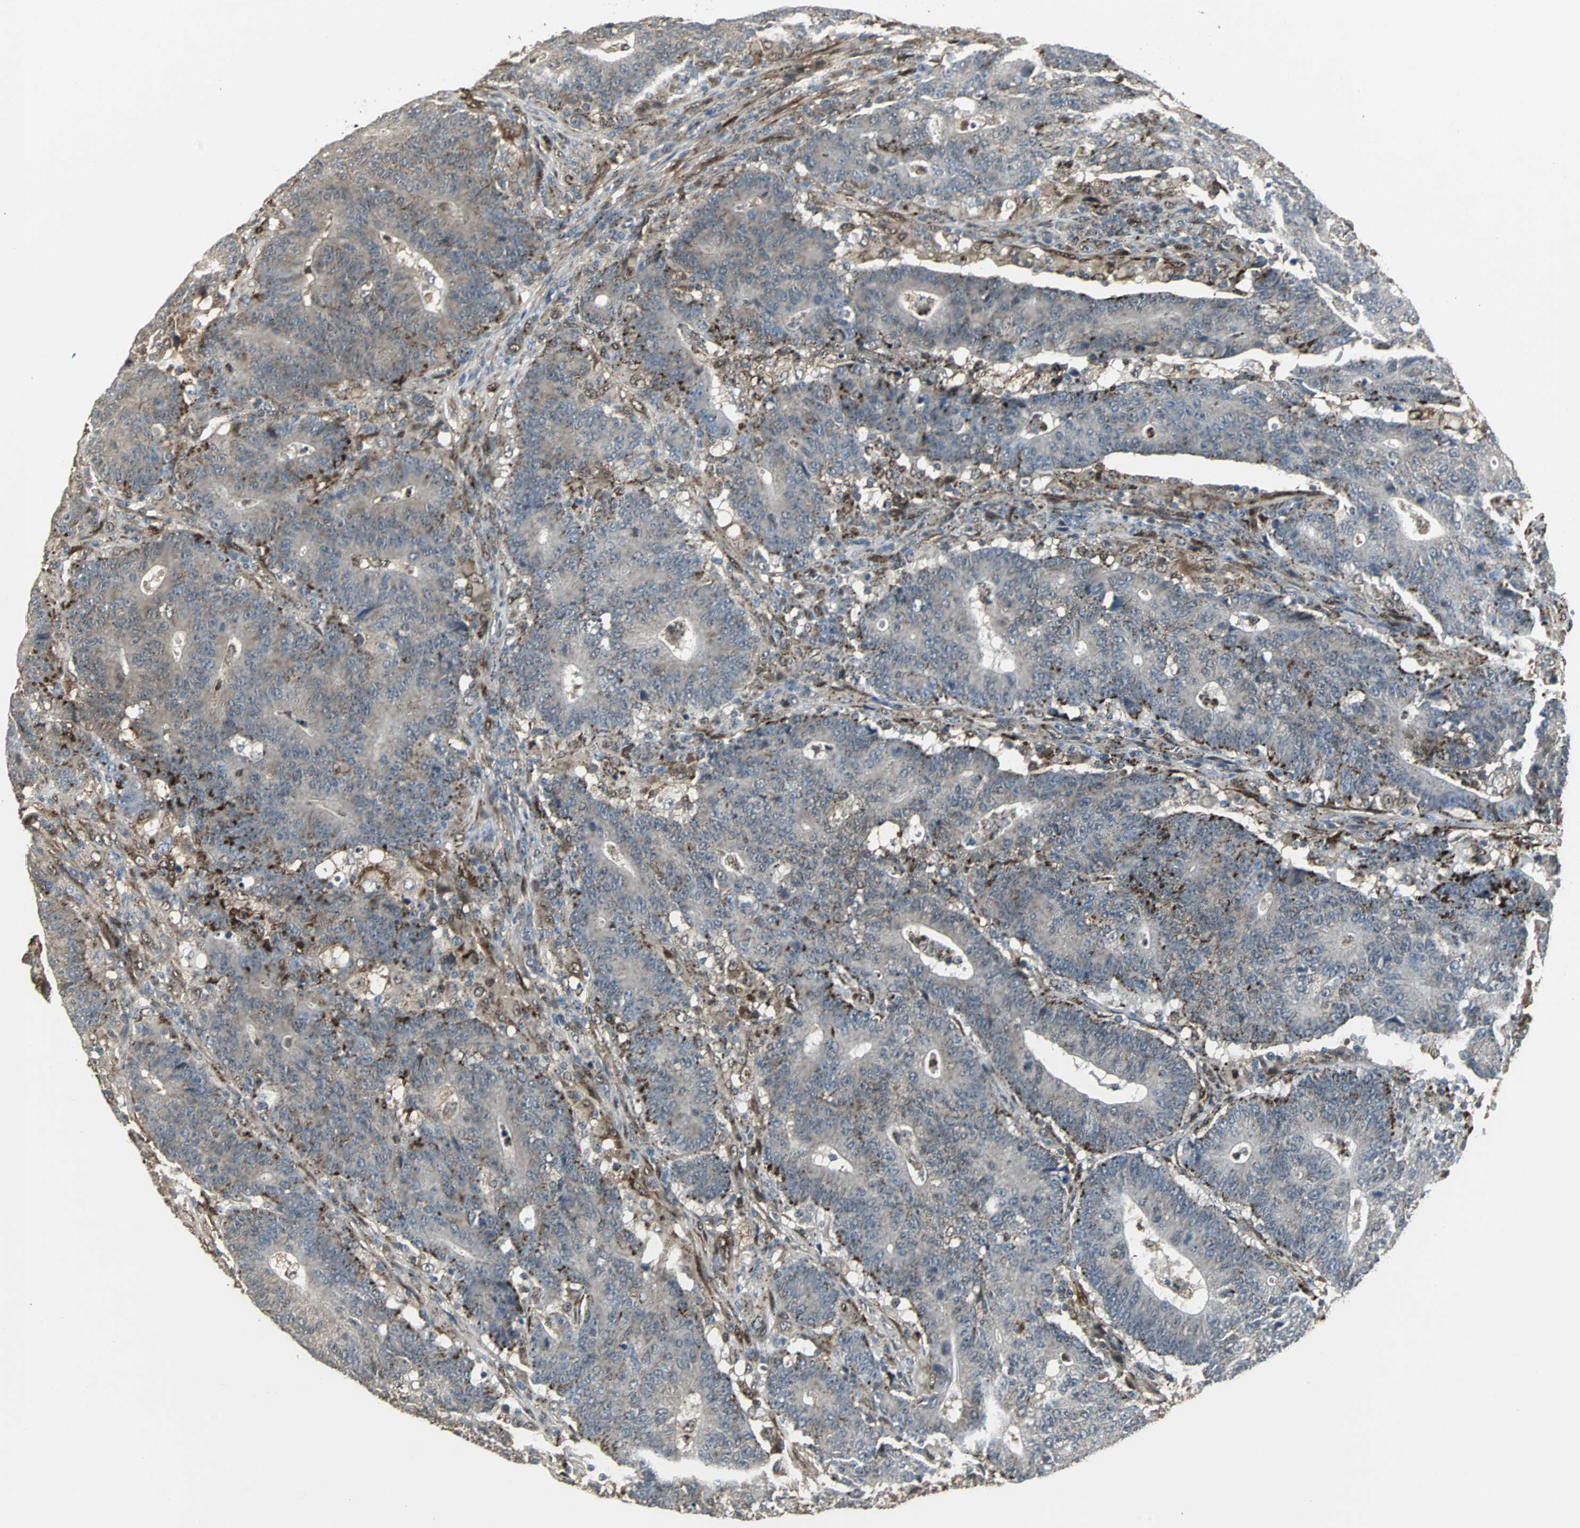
{"staining": {"intensity": "strong", "quantity": "<25%", "location": "cytoplasmic/membranous"}, "tissue": "colorectal cancer", "cell_type": "Tumor cells", "image_type": "cancer", "snomed": [{"axis": "morphology", "description": "Normal tissue, NOS"}, {"axis": "morphology", "description": "Adenocarcinoma, NOS"}, {"axis": "topography", "description": "Colon"}], "caption": "Tumor cells exhibit strong cytoplasmic/membranous positivity in approximately <25% of cells in colorectal cancer (adenocarcinoma).", "gene": "PLIN3", "patient": {"sex": "female", "age": 75}}